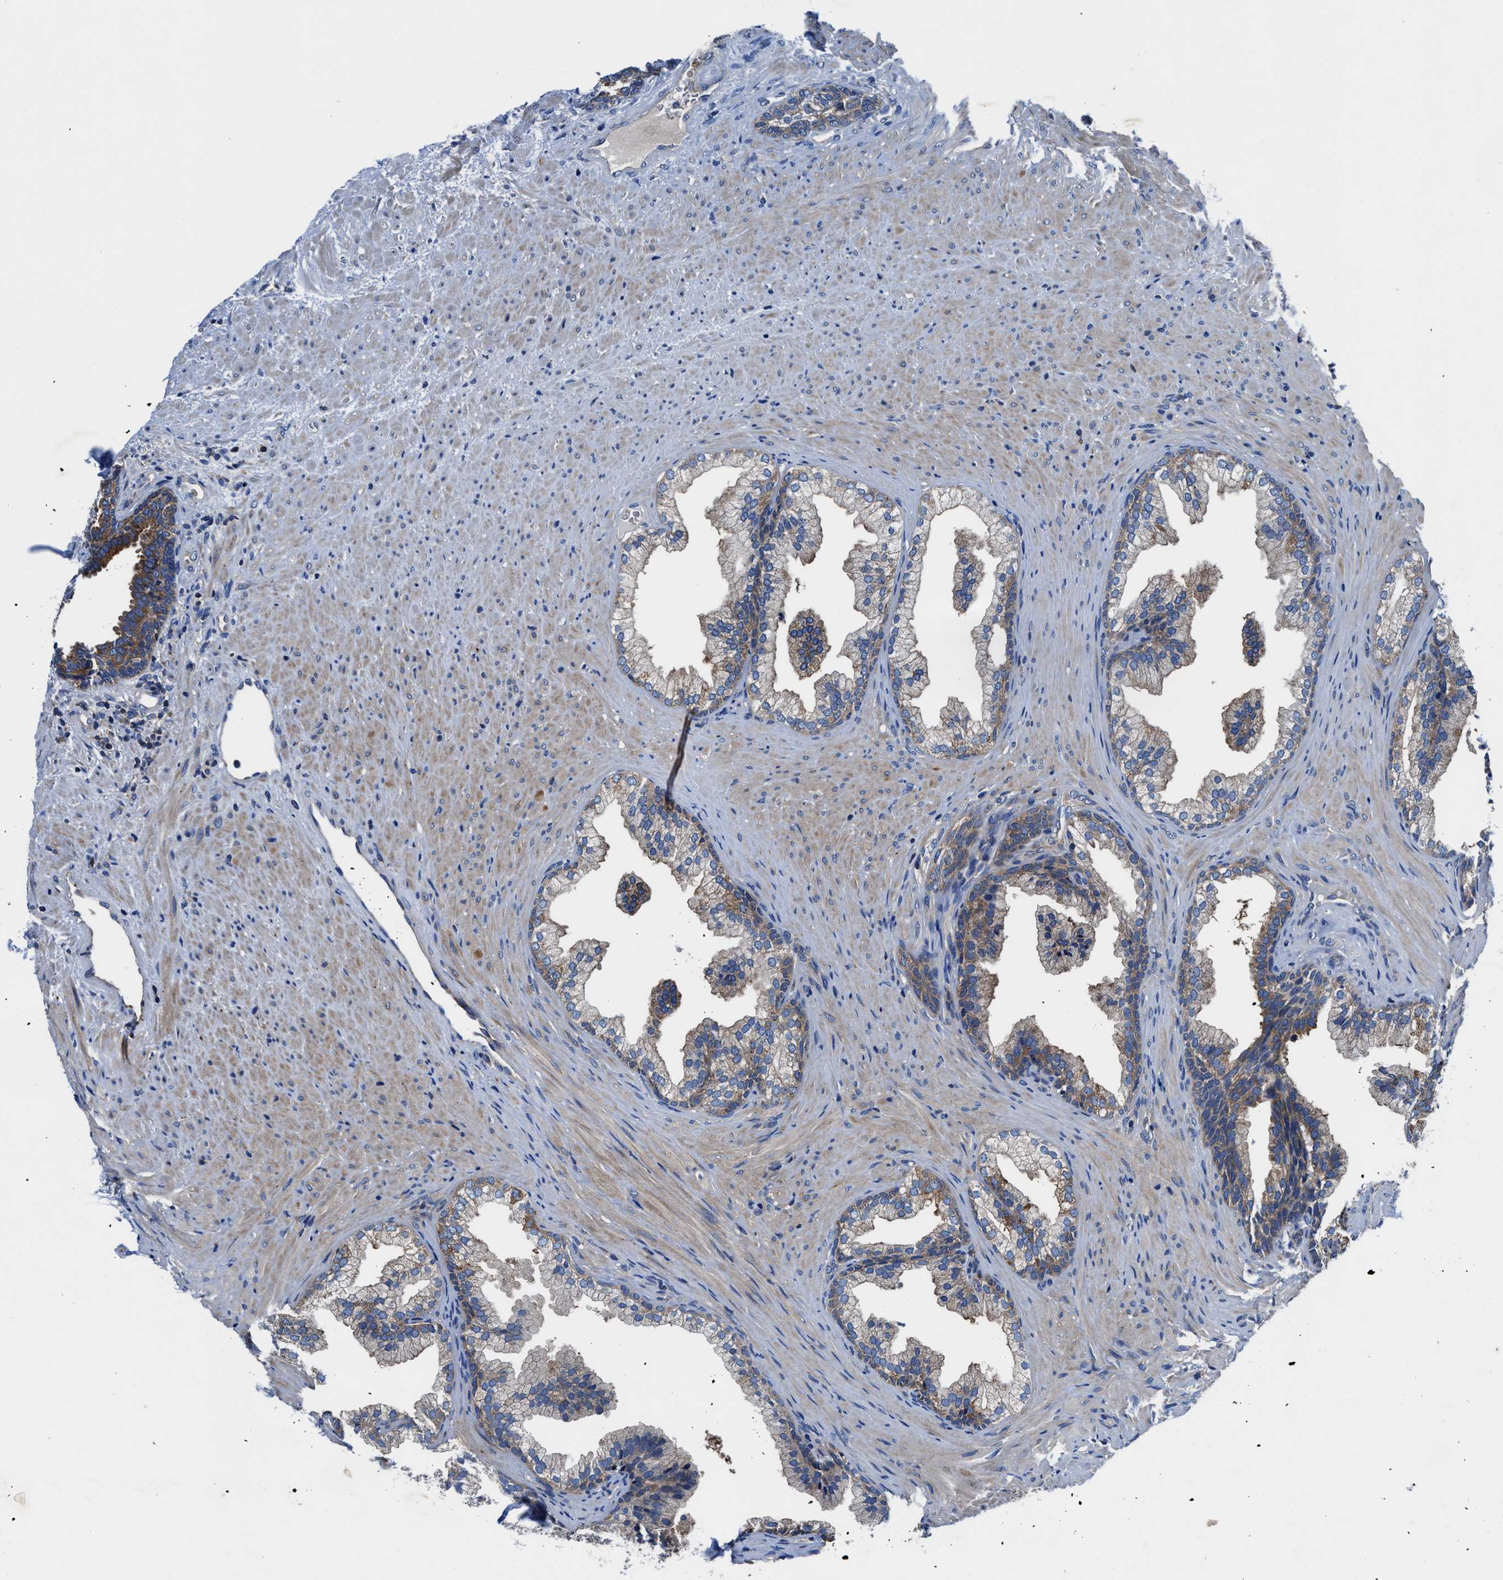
{"staining": {"intensity": "moderate", "quantity": "25%-75%", "location": "cytoplasmic/membranous"}, "tissue": "prostate", "cell_type": "Glandular cells", "image_type": "normal", "snomed": [{"axis": "morphology", "description": "Normal tissue, NOS"}, {"axis": "topography", "description": "Prostate"}], "caption": "Immunohistochemical staining of benign human prostate exhibits medium levels of moderate cytoplasmic/membranous expression in about 25%-75% of glandular cells. (DAB (3,3'-diaminobenzidine) = brown stain, brightfield microscopy at high magnification).", "gene": "PHLPP1", "patient": {"sex": "male", "age": 76}}